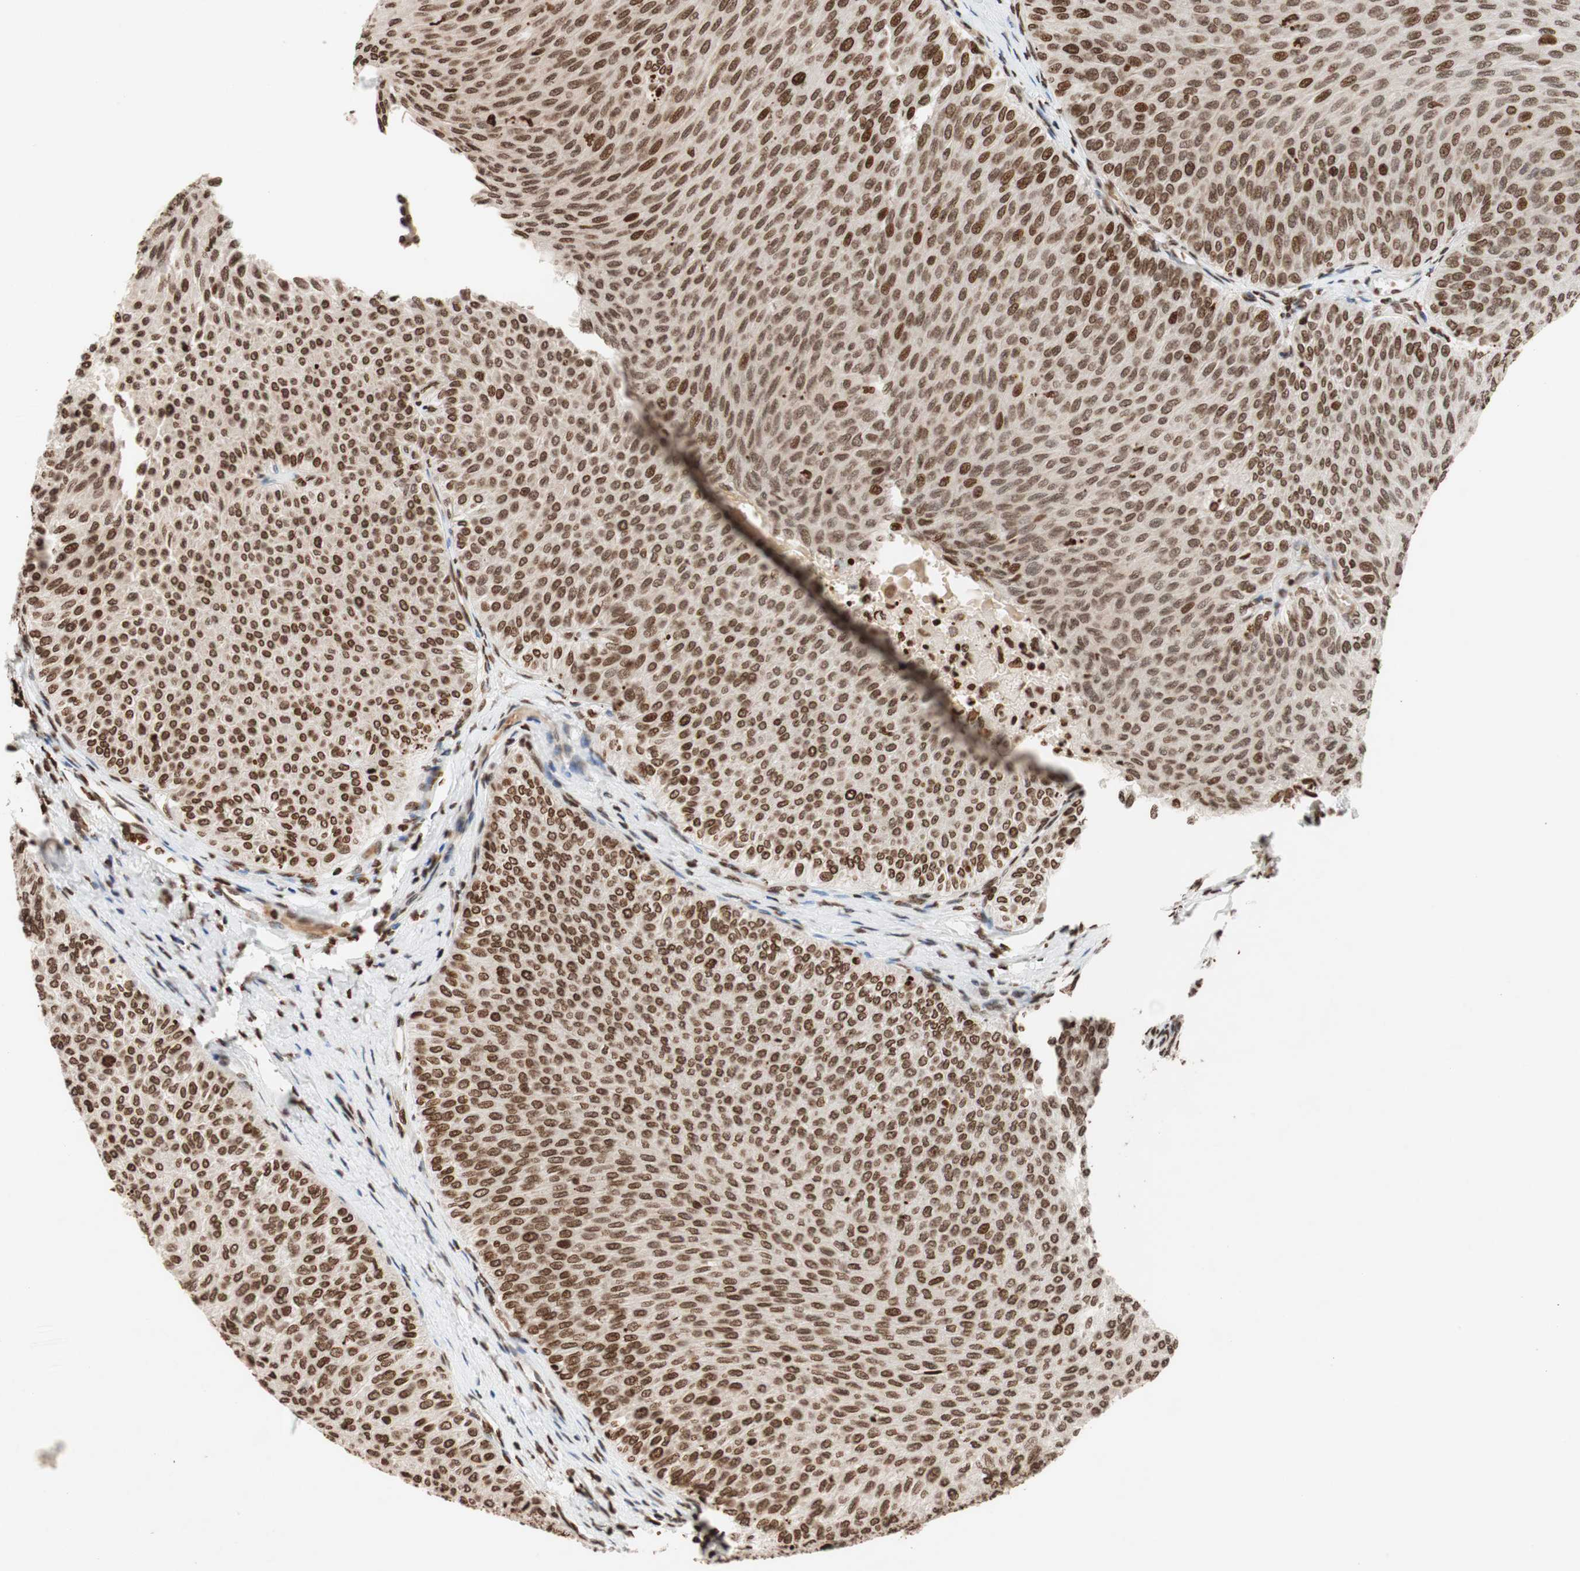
{"staining": {"intensity": "moderate", "quantity": ">75%", "location": "nuclear"}, "tissue": "urothelial cancer", "cell_type": "Tumor cells", "image_type": "cancer", "snomed": [{"axis": "morphology", "description": "Urothelial carcinoma, Low grade"}, {"axis": "topography", "description": "Urinary bladder"}], "caption": "IHC (DAB) staining of human urothelial cancer demonstrates moderate nuclear protein staining in about >75% of tumor cells.", "gene": "NCOA3", "patient": {"sex": "male", "age": 78}}